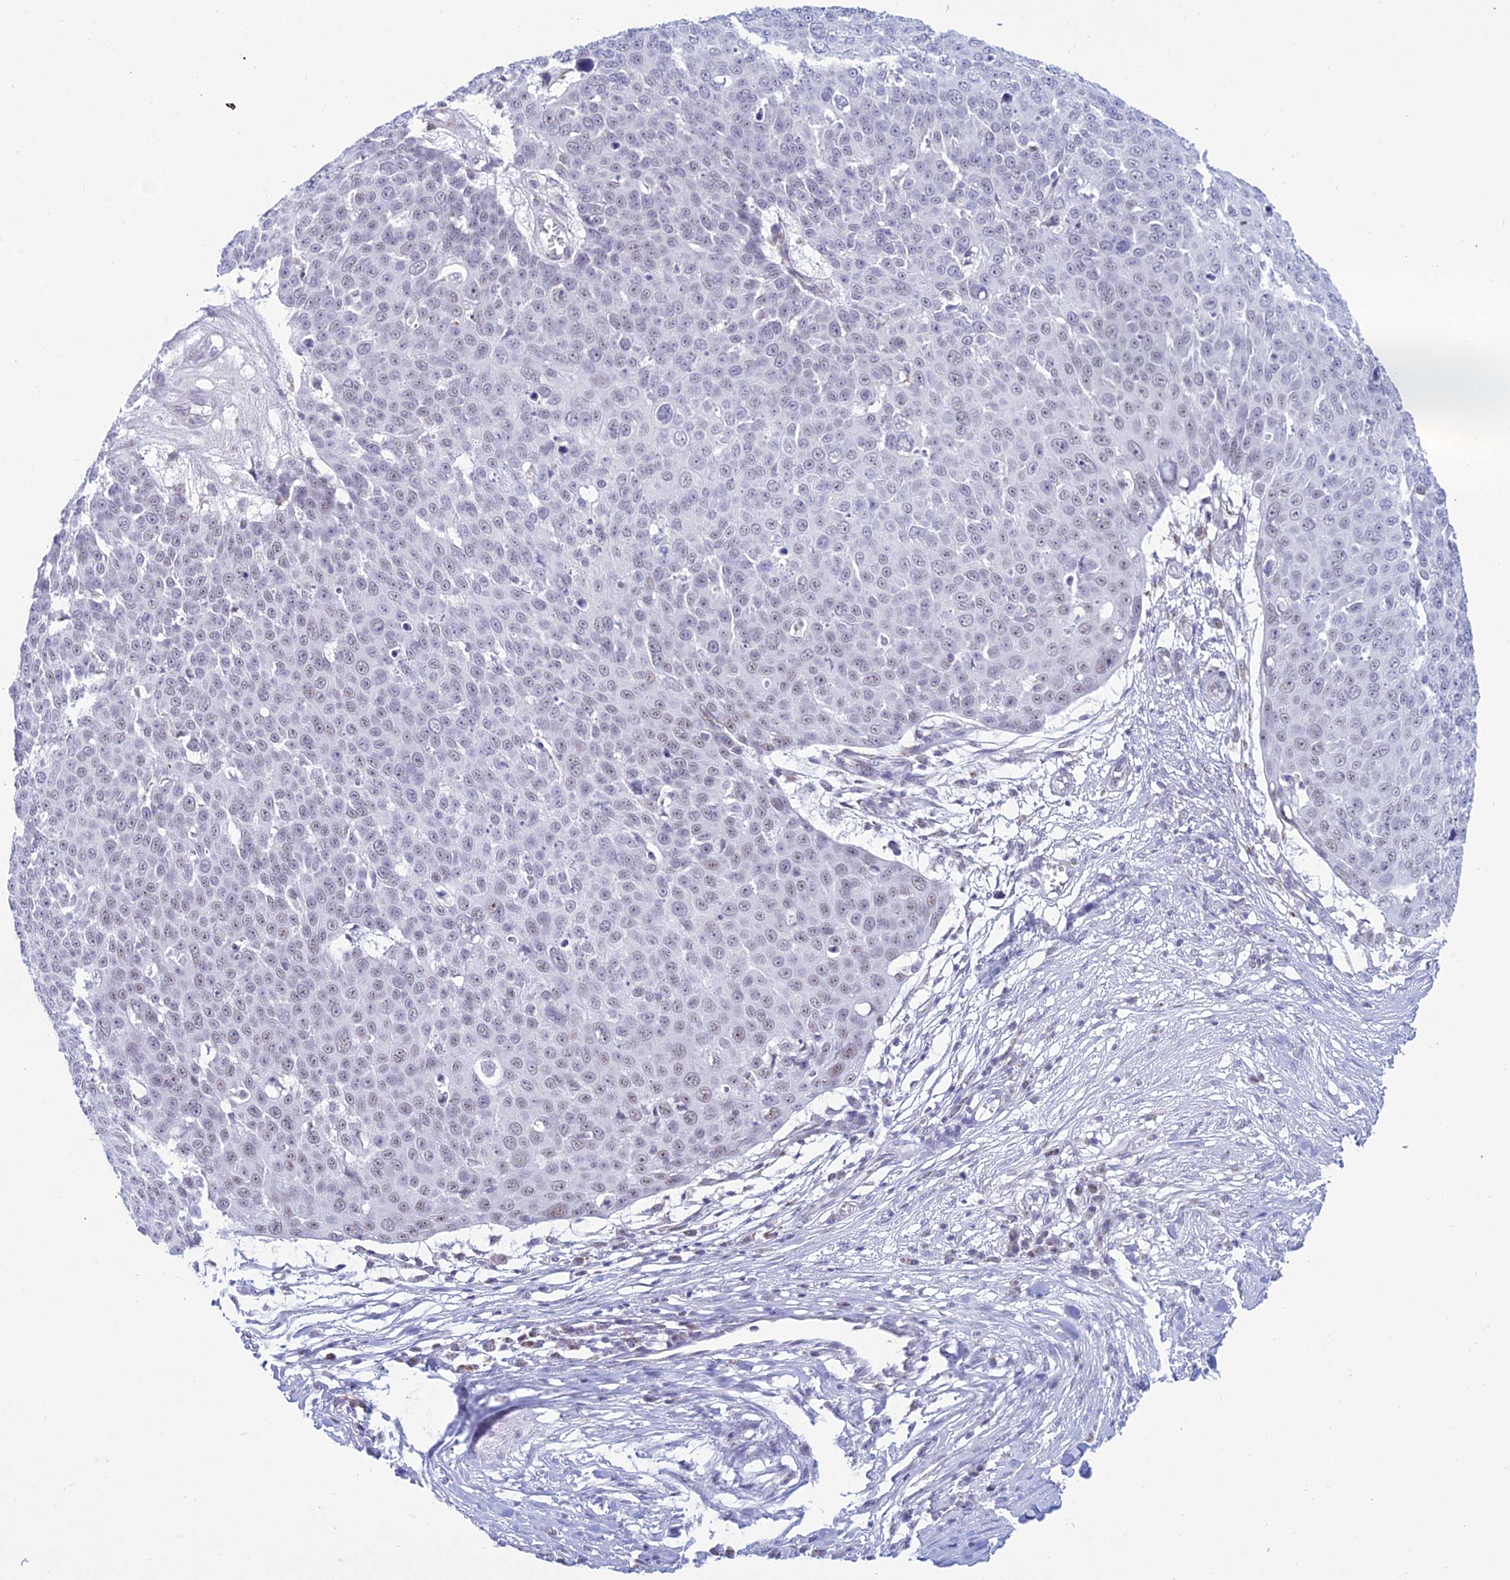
{"staining": {"intensity": "weak", "quantity": "25%-75%", "location": "nuclear"}, "tissue": "skin cancer", "cell_type": "Tumor cells", "image_type": "cancer", "snomed": [{"axis": "morphology", "description": "Squamous cell carcinoma, NOS"}, {"axis": "topography", "description": "Skin"}], "caption": "IHC histopathology image of skin cancer (squamous cell carcinoma) stained for a protein (brown), which demonstrates low levels of weak nuclear positivity in about 25%-75% of tumor cells.", "gene": "KLF14", "patient": {"sex": "male", "age": 71}}